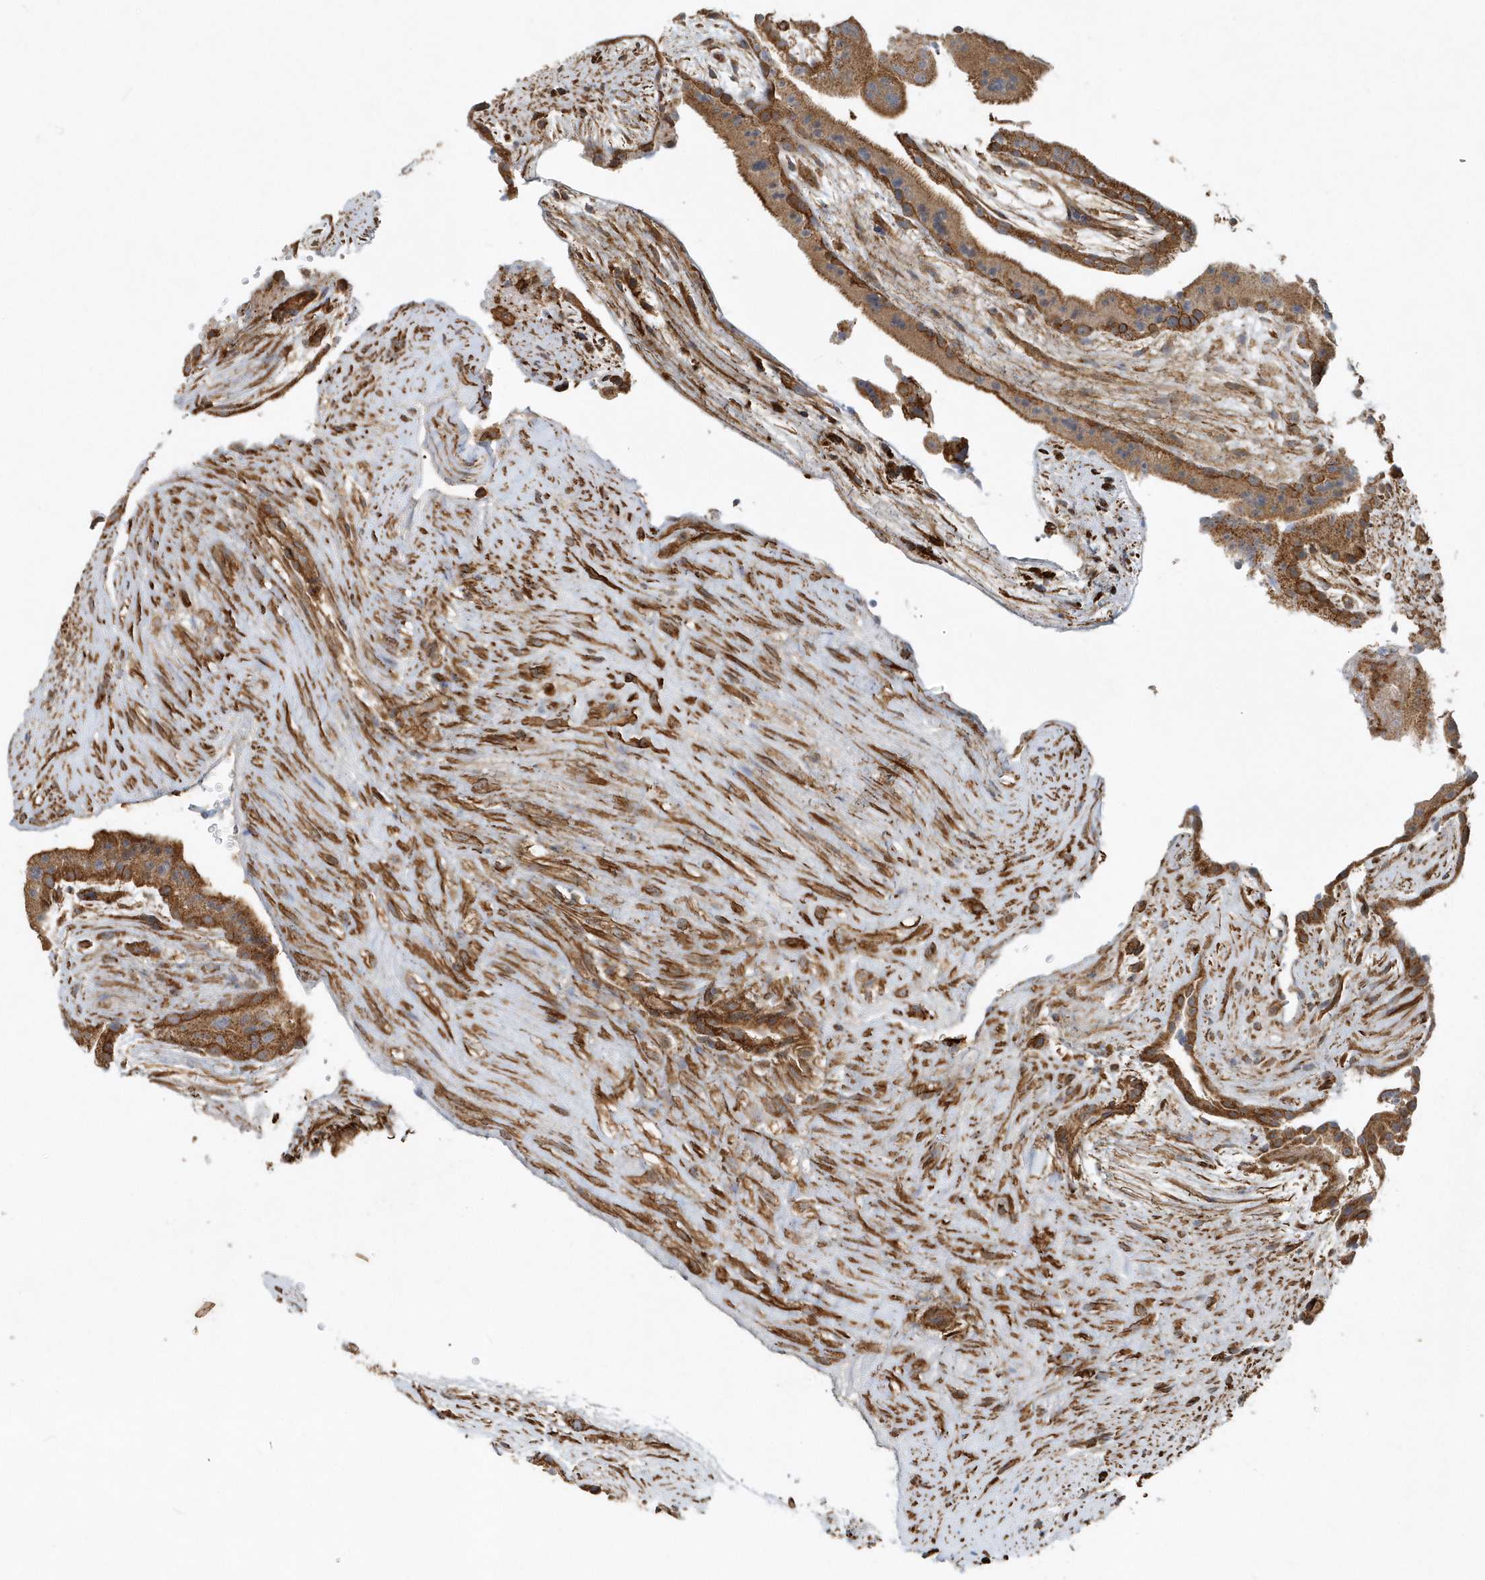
{"staining": {"intensity": "moderate", "quantity": ">75%", "location": "cytoplasmic/membranous"}, "tissue": "placenta", "cell_type": "Trophoblastic cells", "image_type": "normal", "snomed": [{"axis": "morphology", "description": "Normal tissue, NOS"}, {"axis": "topography", "description": "Placenta"}], "caption": "IHC of normal human placenta shows medium levels of moderate cytoplasmic/membranous expression in approximately >75% of trophoblastic cells.", "gene": "MMUT", "patient": {"sex": "female", "age": 19}}